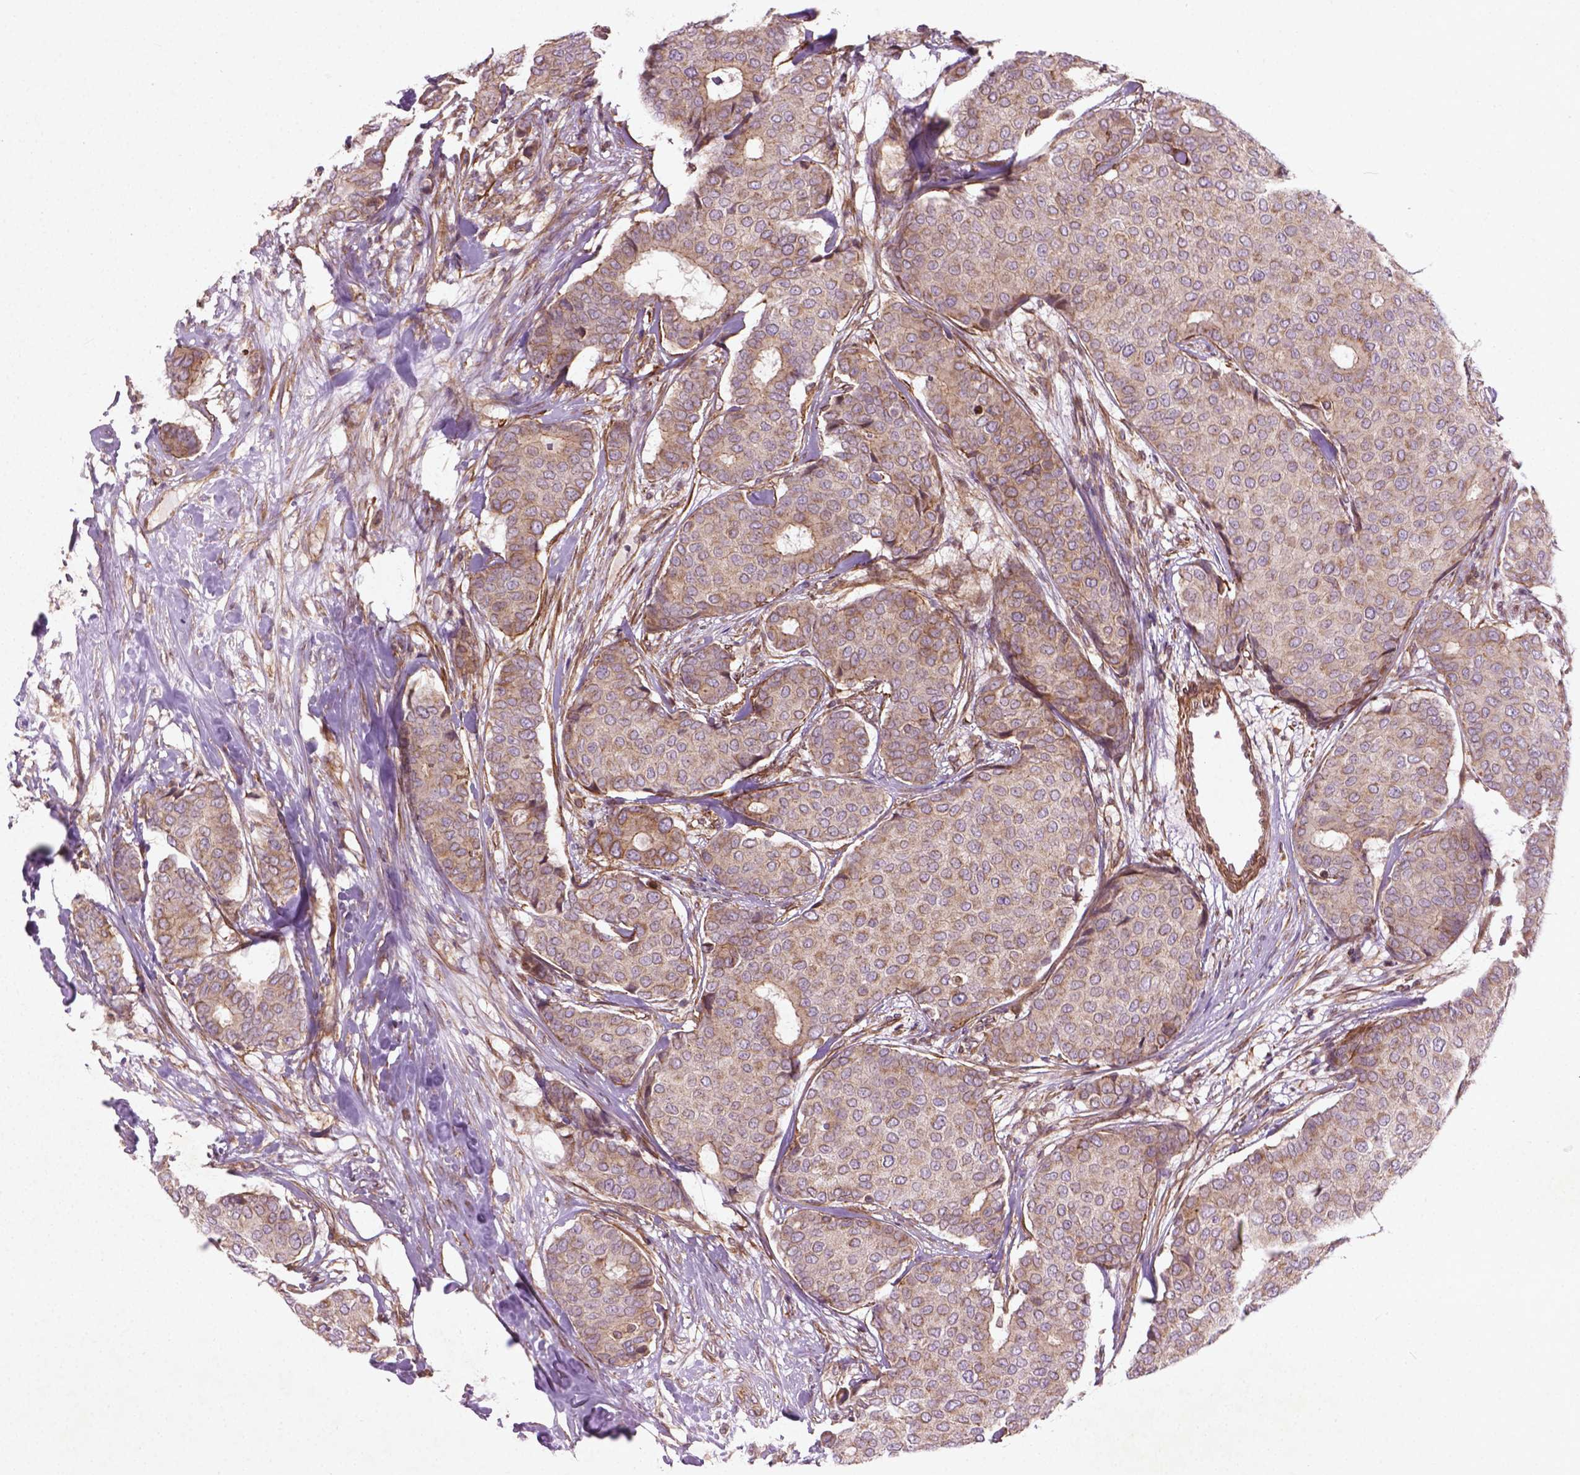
{"staining": {"intensity": "weak", "quantity": "25%-75%", "location": "cytoplasmic/membranous"}, "tissue": "breast cancer", "cell_type": "Tumor cells", "image_type": "cancer", "snomed": [{"axis": "morphology", "description": "Duct carcinoma"}, {"axis": "topography", "description": "Breast"}], "caption": "Weak cytoplasmic/membranous staining for a protein is identified in about 25%-75% of tumor cells of breast cancer (intraductal carcinoma) using immunohistochemistry (IHC).", "gene": "TCHP", "patient": {"sex": "female", "age": 75}}